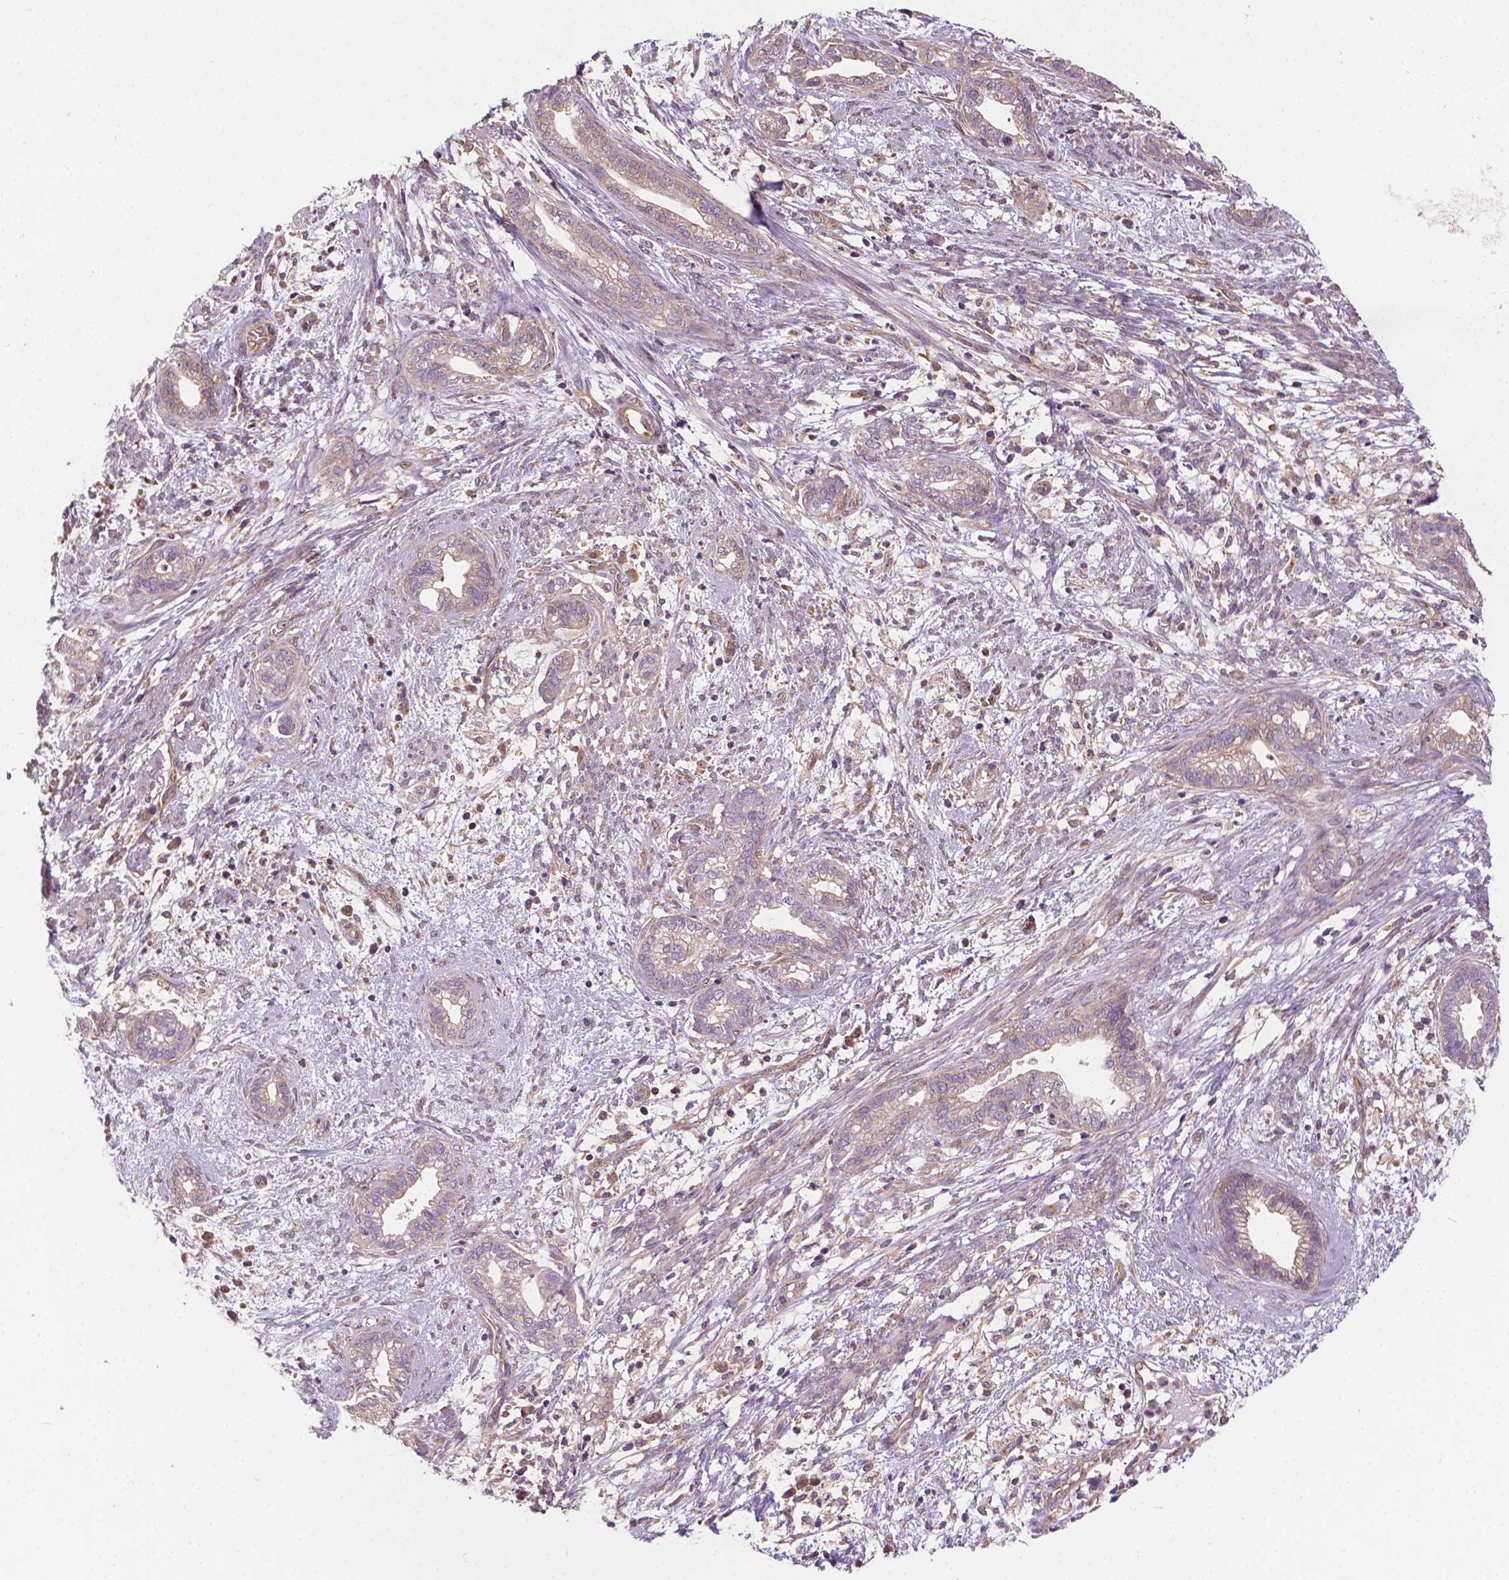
{"staining": {"intensity": "negative", "quantity": "none", "location": "none"}, "tissue": "cervical cancer", "cell_type": "Tumor cells", "image_type": "cancer", "snomed": [{"axis": "morphology", "description": "Adenocarcinoma, NOS"}, {"axis": "topography", "description": "Cervix"}], "caption": "This is a micrograph of immunohistochemistry (IHC) staining of adenocarcinoma (cervical), which shows no staining in tumor cells.", "gene": "MZT1", "patient": {"sex": "female", "age": 62}}